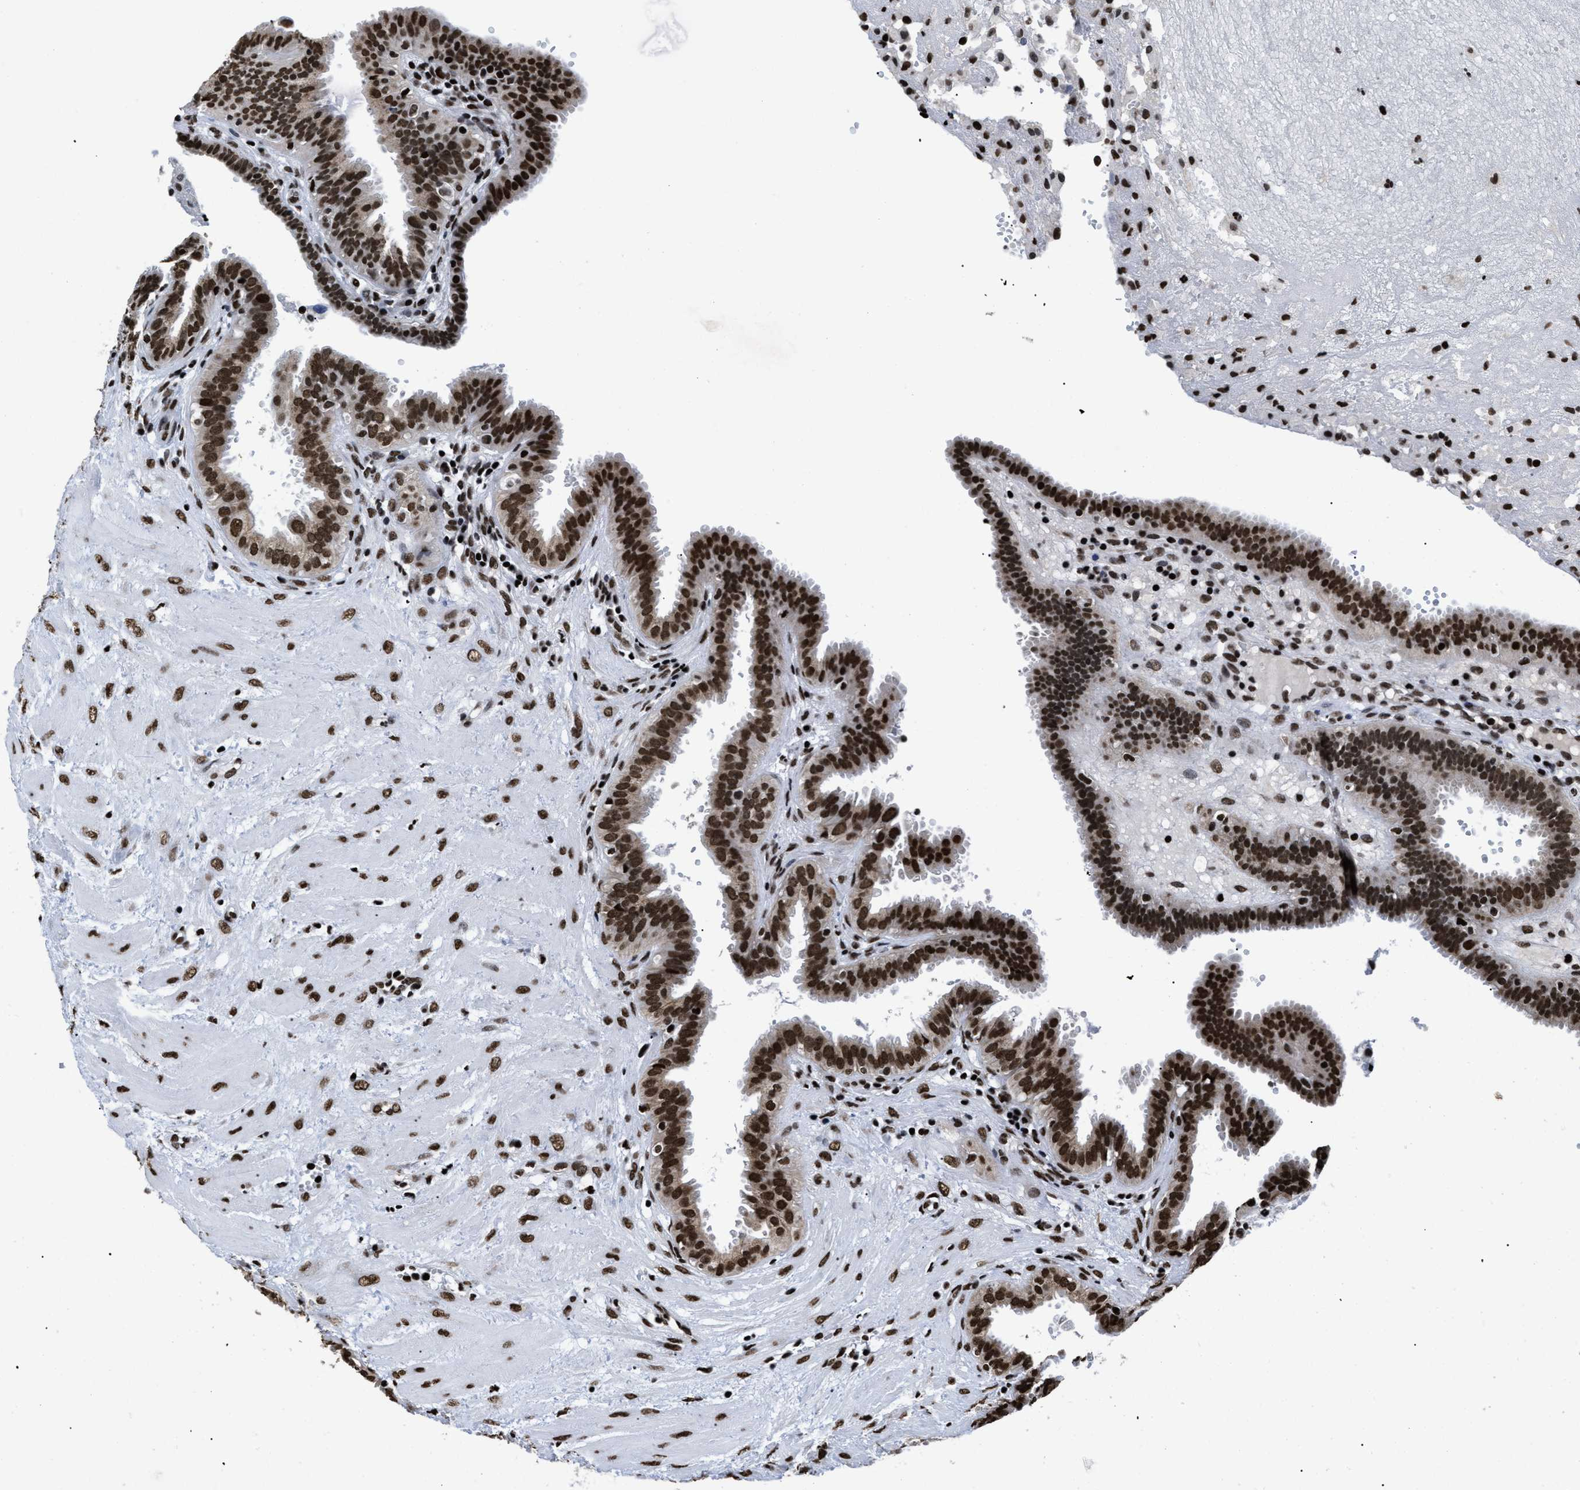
{"staining": {"intensity": "strong", "quantity": ">75%", "location": "nuclear"}, "tissue": "fallopian tube", "cell_type": "Glandular cells", "image_type": "normal", "snomed": [{"axis": "morphology", "description": "Normal tissue, NOS"}, {"axis": "topography", "description": "Fallopian tube"}, {"axis": "topography", "description": "Placenta"}], "caption": "The image shows immunohistochemical staining of unremarkable fallopian tube. There is strong nuclear positivity is appreciated in approximately >75% of glandular cells.", "gene": "CALHM3", "patient": {"sex": "female", "age": 32}}